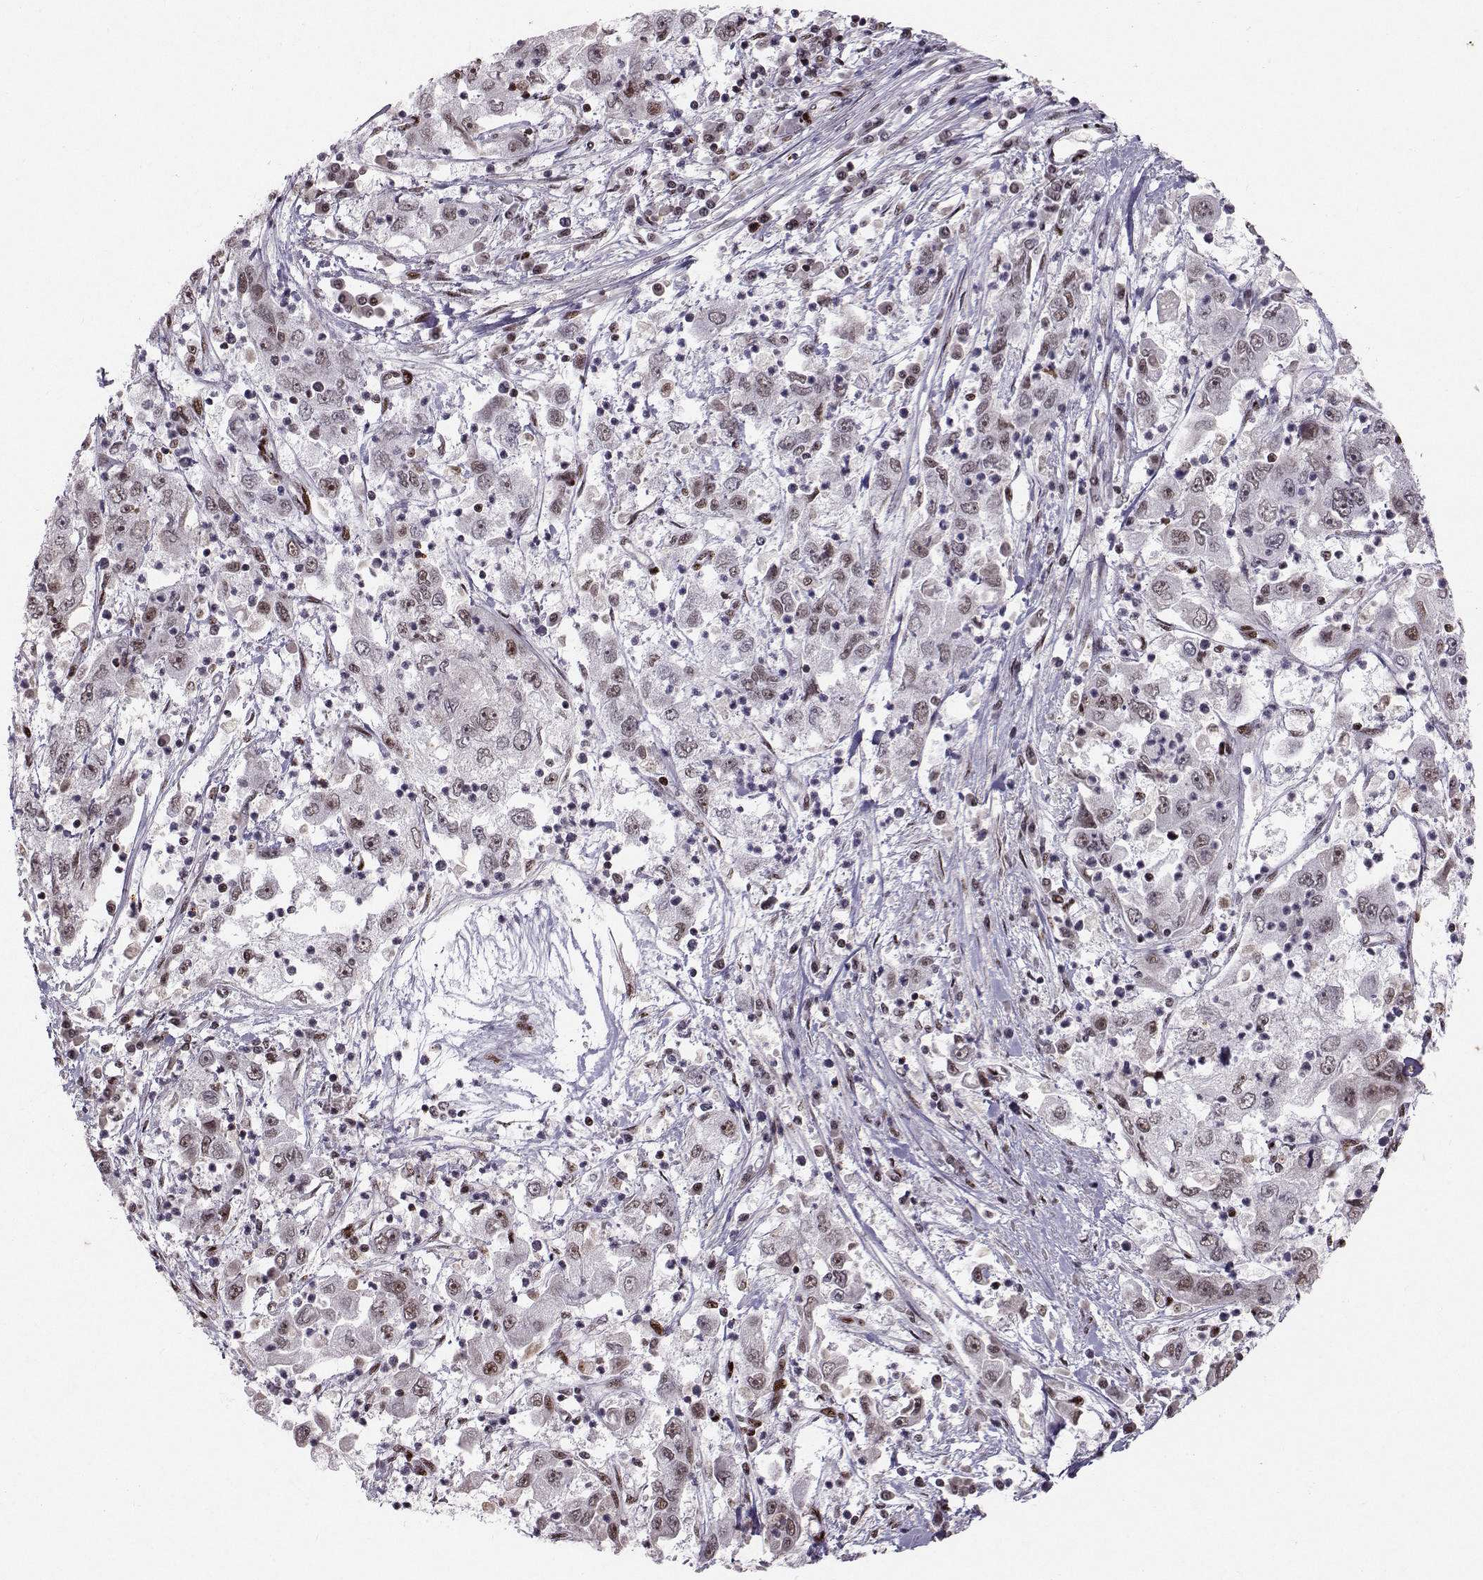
{"staining": {"intensity": "moderate", "quantity": "<25%", "location": "nuclear"}, "tissue": "cervical cancer", "cell_type": "Tumor cells", "image_type": "cancer", "snomed": [{"axis": "morphology", "description": "Squamous cell carcinoma, NOS"}, {"axis": "topography", "description": "Cervix"}], "caption": "A high-resolution micrograph shows immunohistochemistry staining of cervical squamous cell carcinoma, which shows moderate nuclear staining in approximately <25% of tumor cells. The staining was performed using DAB (3,3'-diaminobenzidine) to visualize the protein expression in brown, while the nuclei were stained in blue with hematoxylin (Magnification: 20x).", "gene": "SNAPC2", "patient": {"sex": "female", "age": 36}}